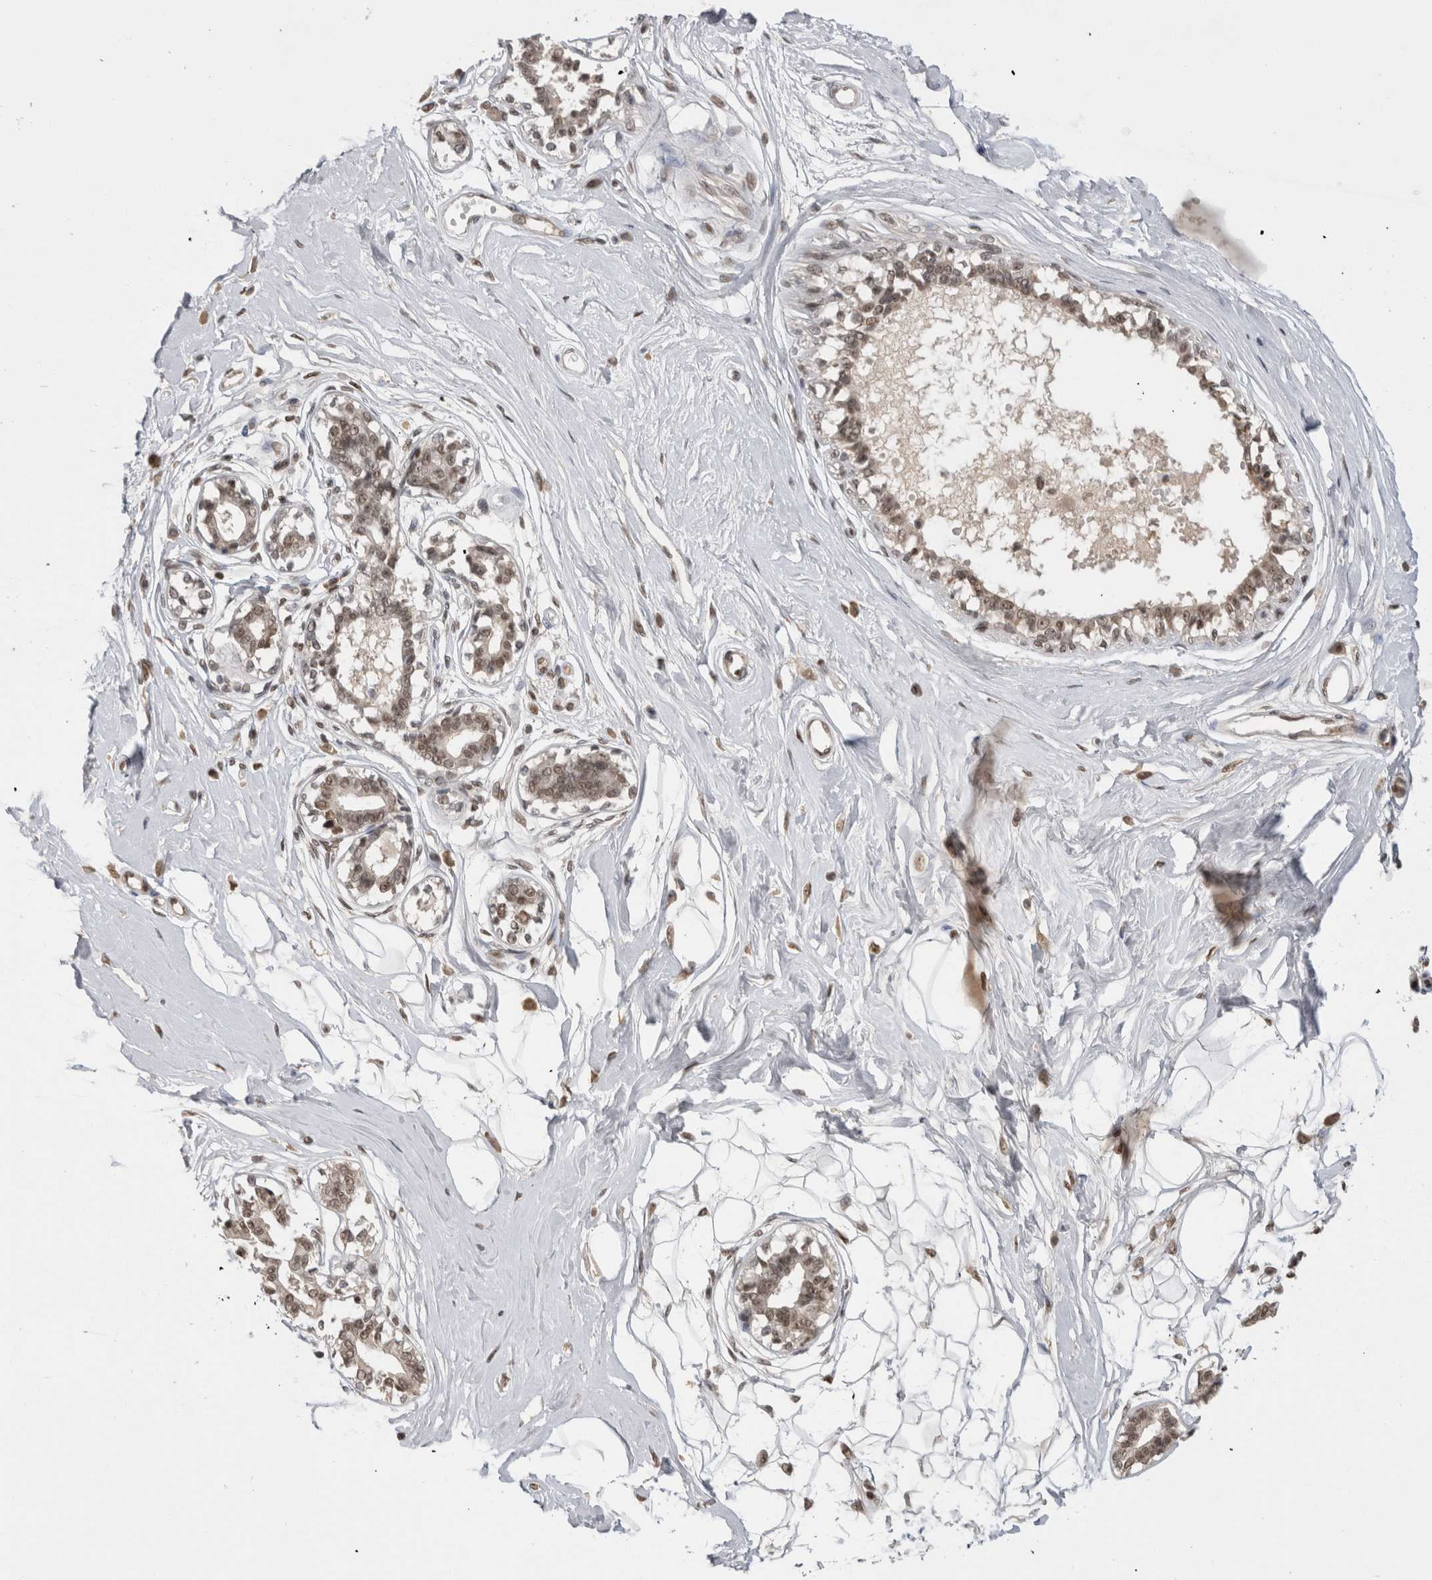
{"staining": {"intensity": "weak", "quantity": "25%-75%", "location": "nuclear"}, "tissue": "breast", "cell_type": "Adipocytes", "image_type": "normal", "snomed": [{"axis": "morphology", "description": "Normal tissue, NOS"}, {"axis": "topography", "description": "Breast"}], "caption": "A brown stain shows weak nuclear positivity of a protein in adipocytes of unremarkable human breast.", "gene": "DAXX", "patient": {"sex": "female", "age": 45}}